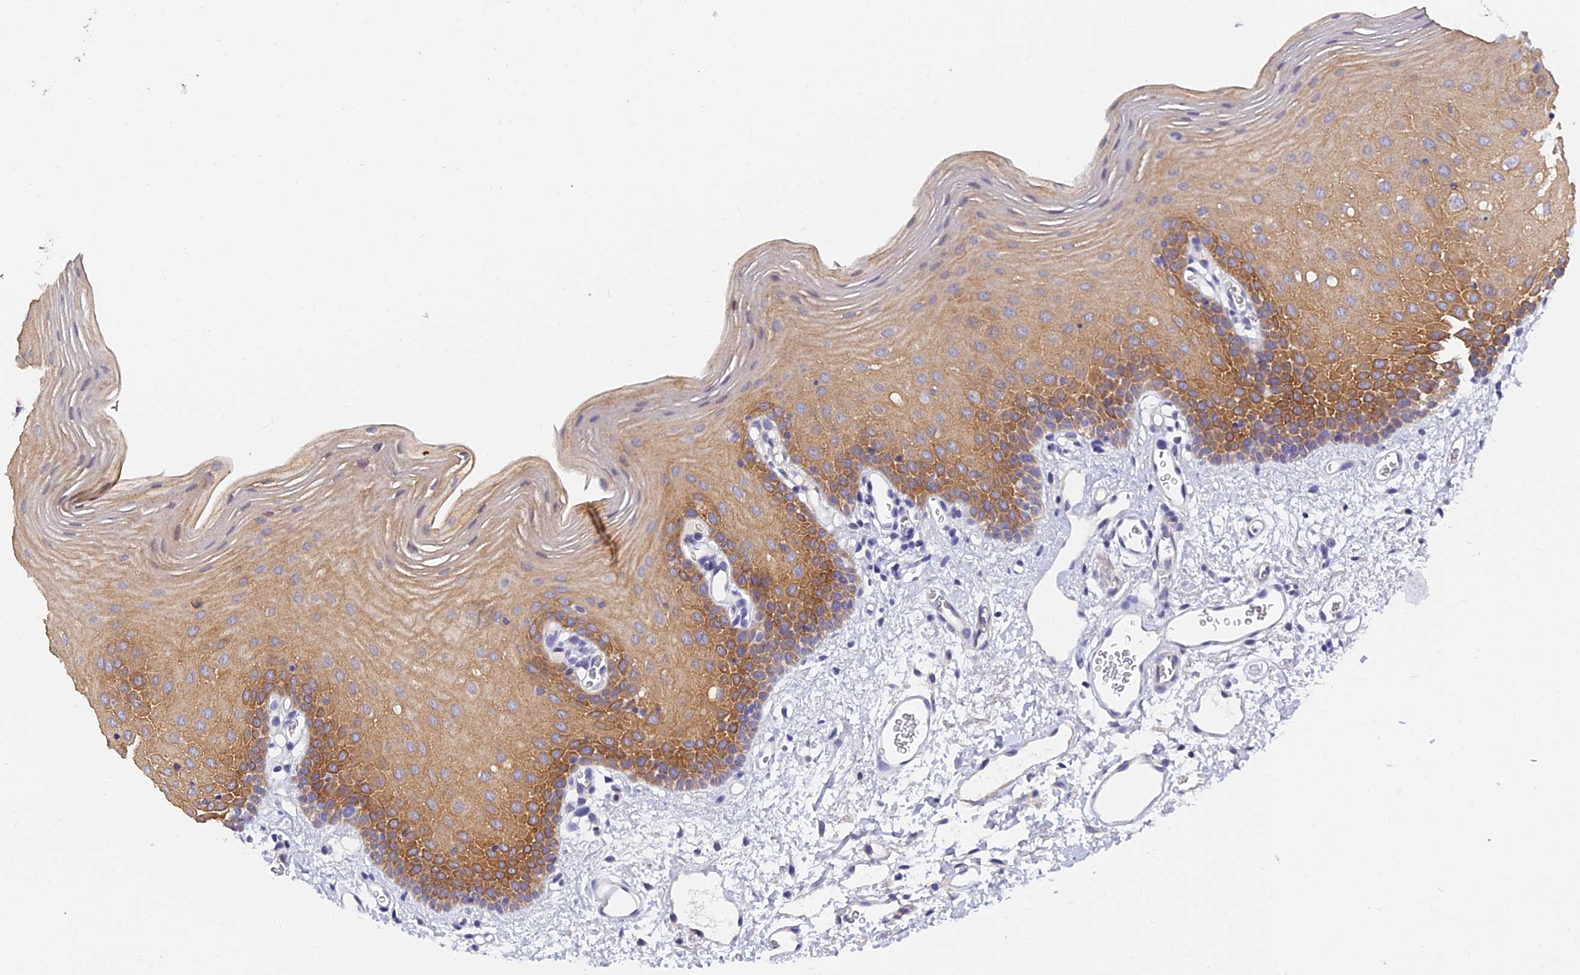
{"staining": {"intensity": "moderate", "quantity": ">75%", "location": "cytoplasmic/membranous"}, "tissue": "oral mucosa", "cell_type": "Squamous epithelial cells", "image_type": "normal", "snomed": [{"axis": "morphology", "description": "Normal tissue, NOS"}, {"axis": "topography", "description": "Oral tissue"}], "caption": "Protein analysis of benign oral mucosa displays moderate cytoplasmic/membranous staining in about >75% of squamous epithelial cells.", "gene": "HOXB1", "patient": {"sex": "female", "age": 70}}